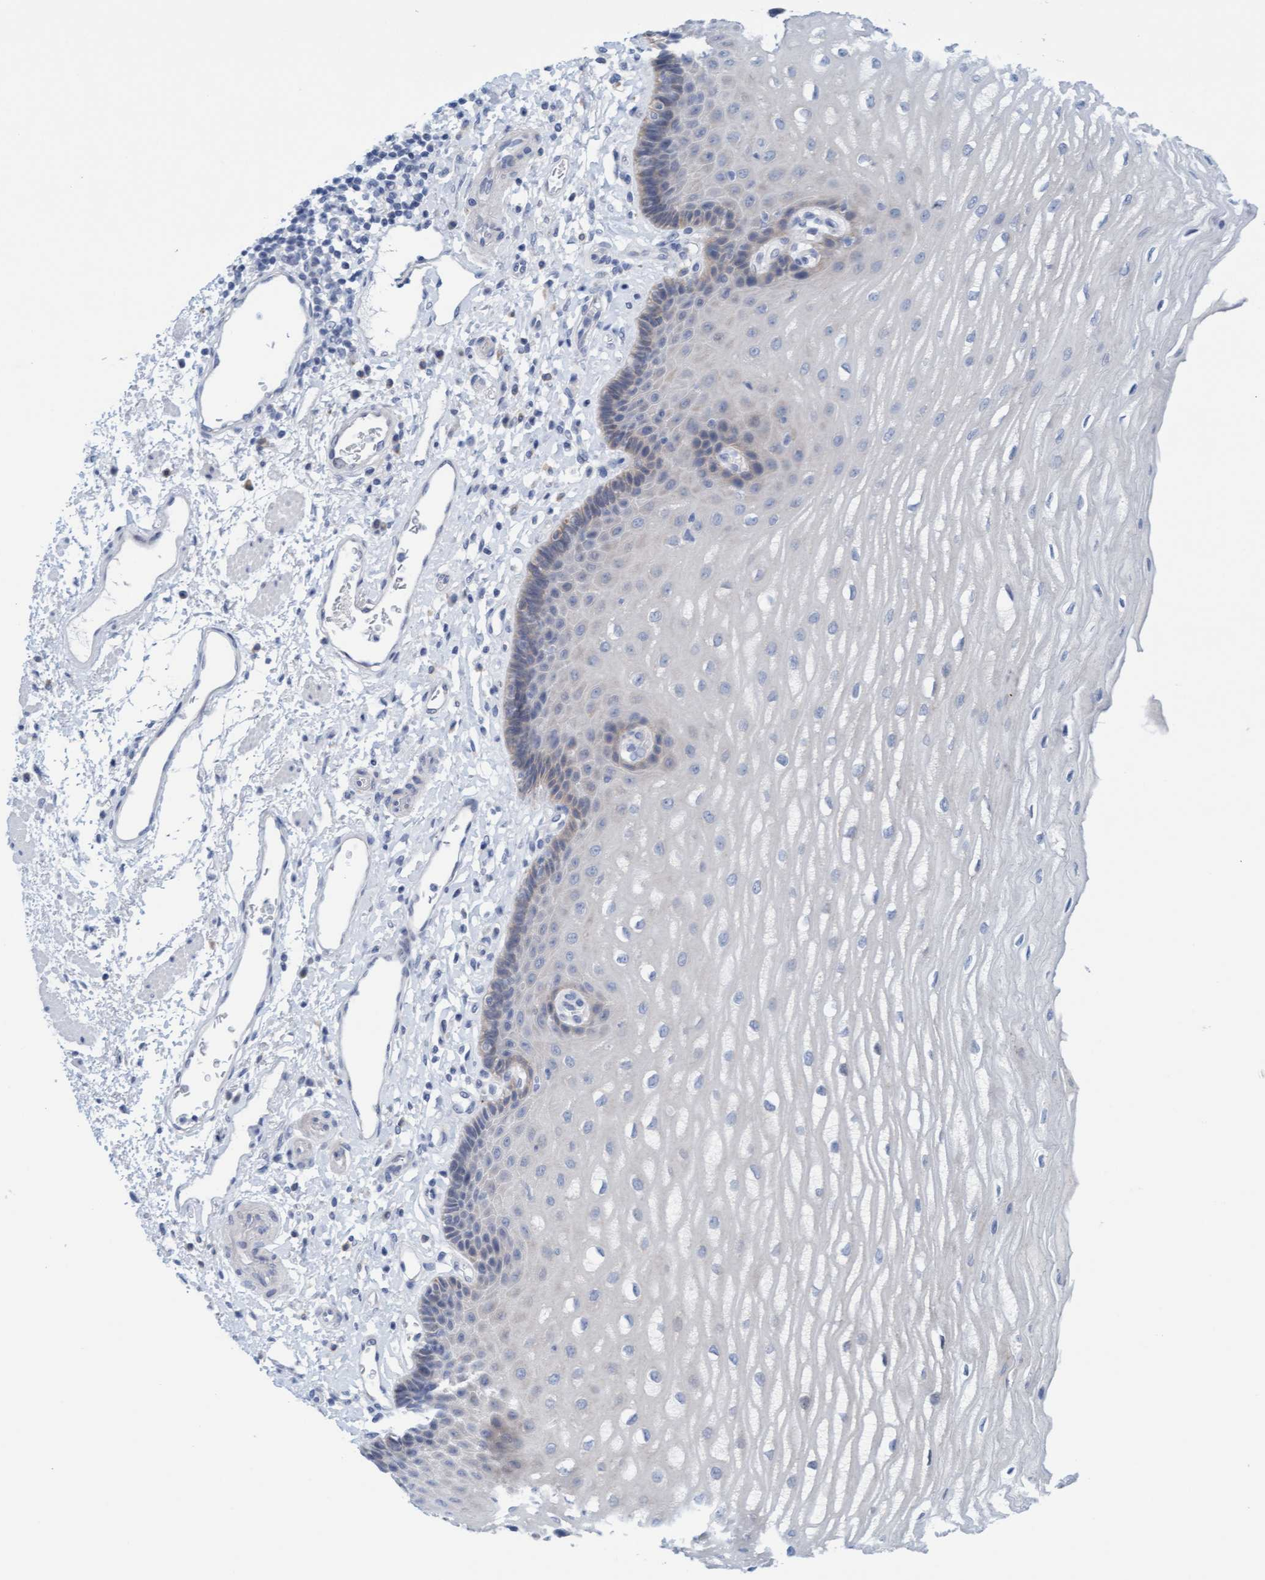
{"staining": {"intensity": "negative", "quantity": "none", "location": "none"}, "tissue": "esophagus", "cell_type": "Squamous epithelial cells", "image_type": "normal", "snomed": [{"axis": "morphology", "description": "Normal tissue, NOS"}, {"axis": "topography", "description": "Esophagus"}], "caption": "Squamous epithelial cells show no significant protein positivity in normal esophagus. (Immunohistochemistry, brightfield microscopy, high magnification).", "gene": "CPA3", "patient": {"sex": "male", "age": 54}}